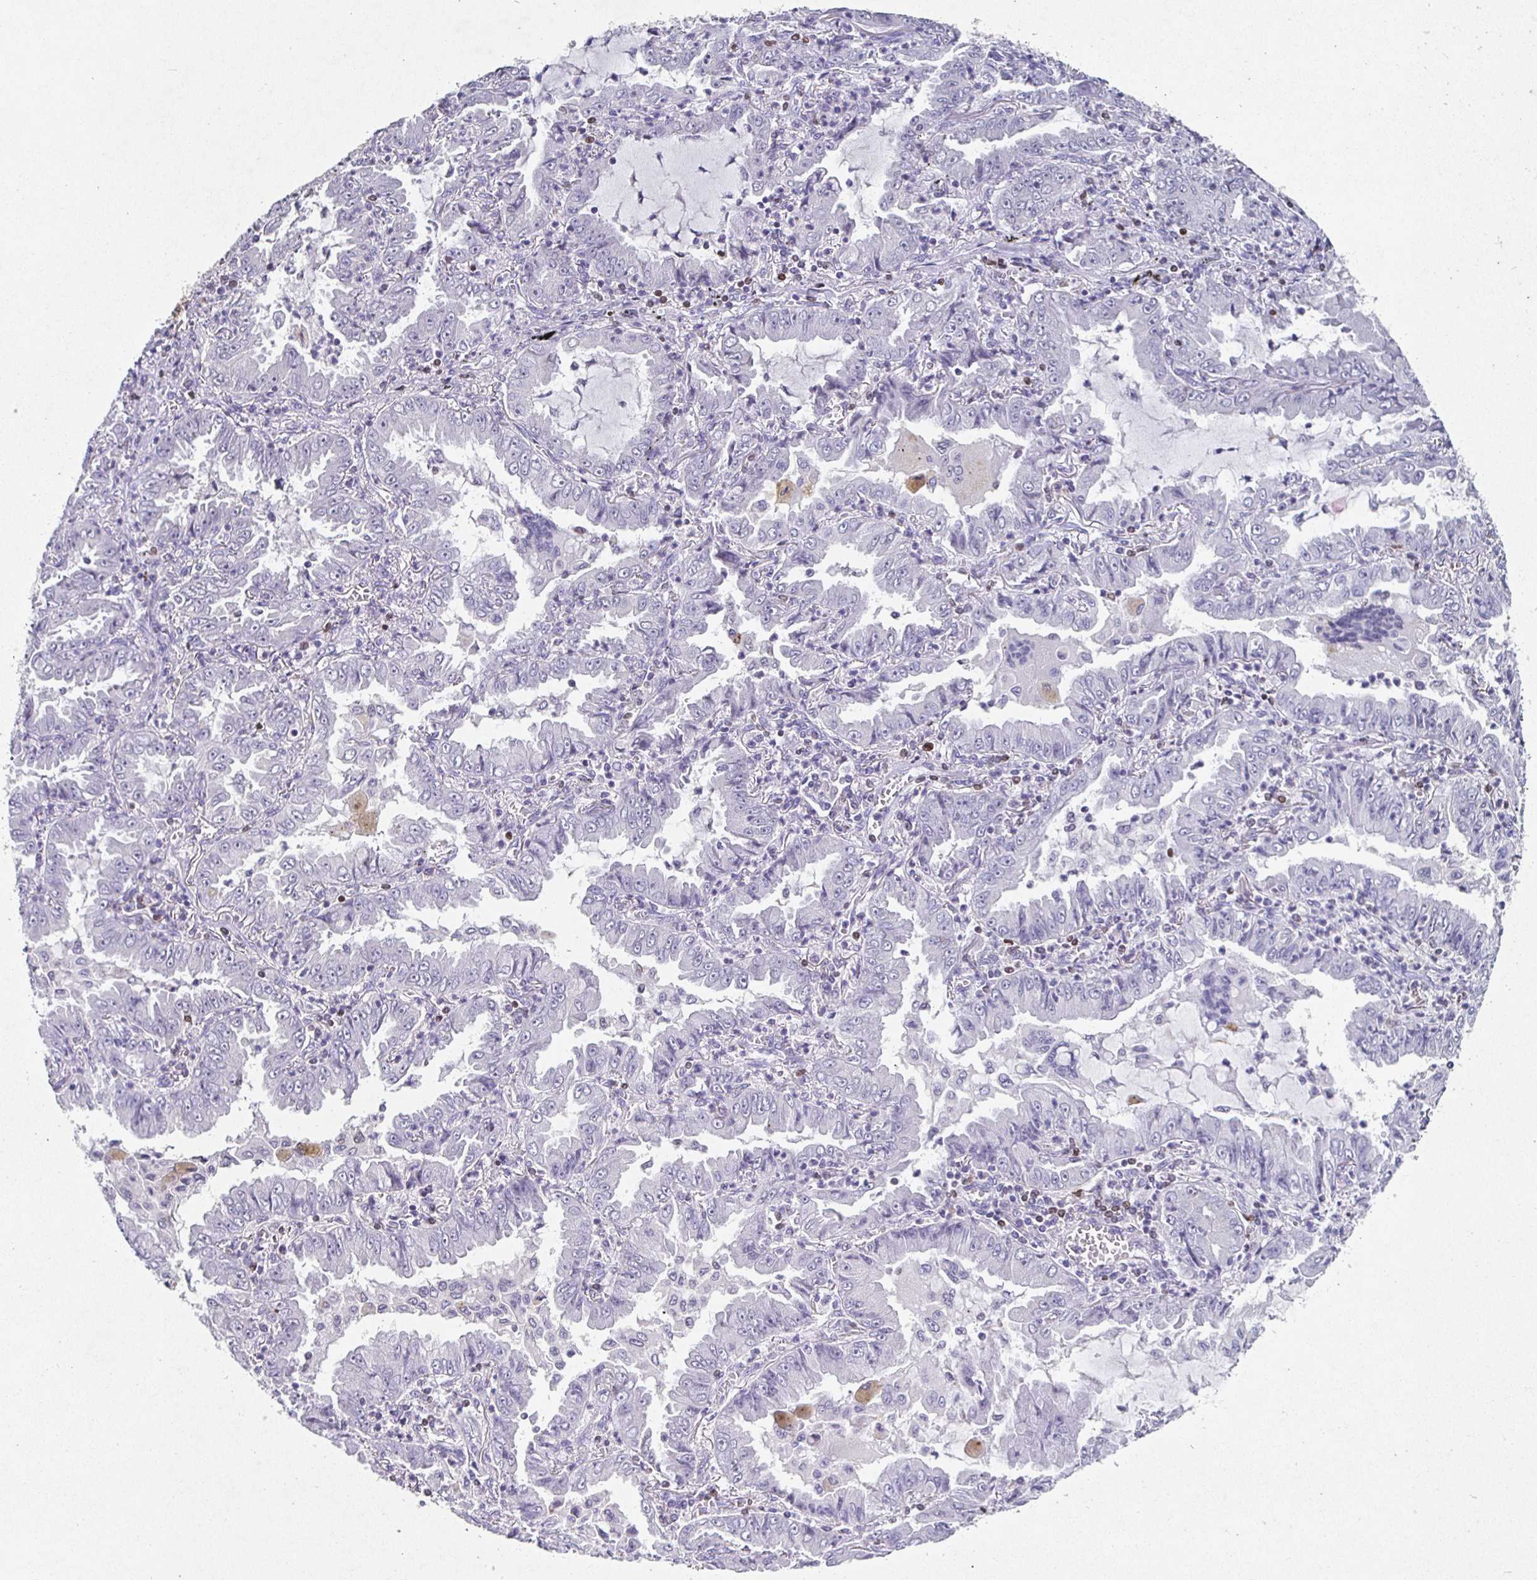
{"staining": {"intensity": "negative", "quantity": "none", "location": "none"}, "tissue": "lung cancer", "cell_type": "Tumor cells", "image_type": "cancer", "snomed": [{"axis": "morphology", "description": "Adenocarcinoma, NOS"}, {"axis": "topography", "description": "Lung"}], "caption": "Human lung cancer (adenocarcinoma) stained for a protein using IHC reveals no expression in tumor cells.", "gene": "SATB1", "patient": {"sex": "female", "age": 52}}